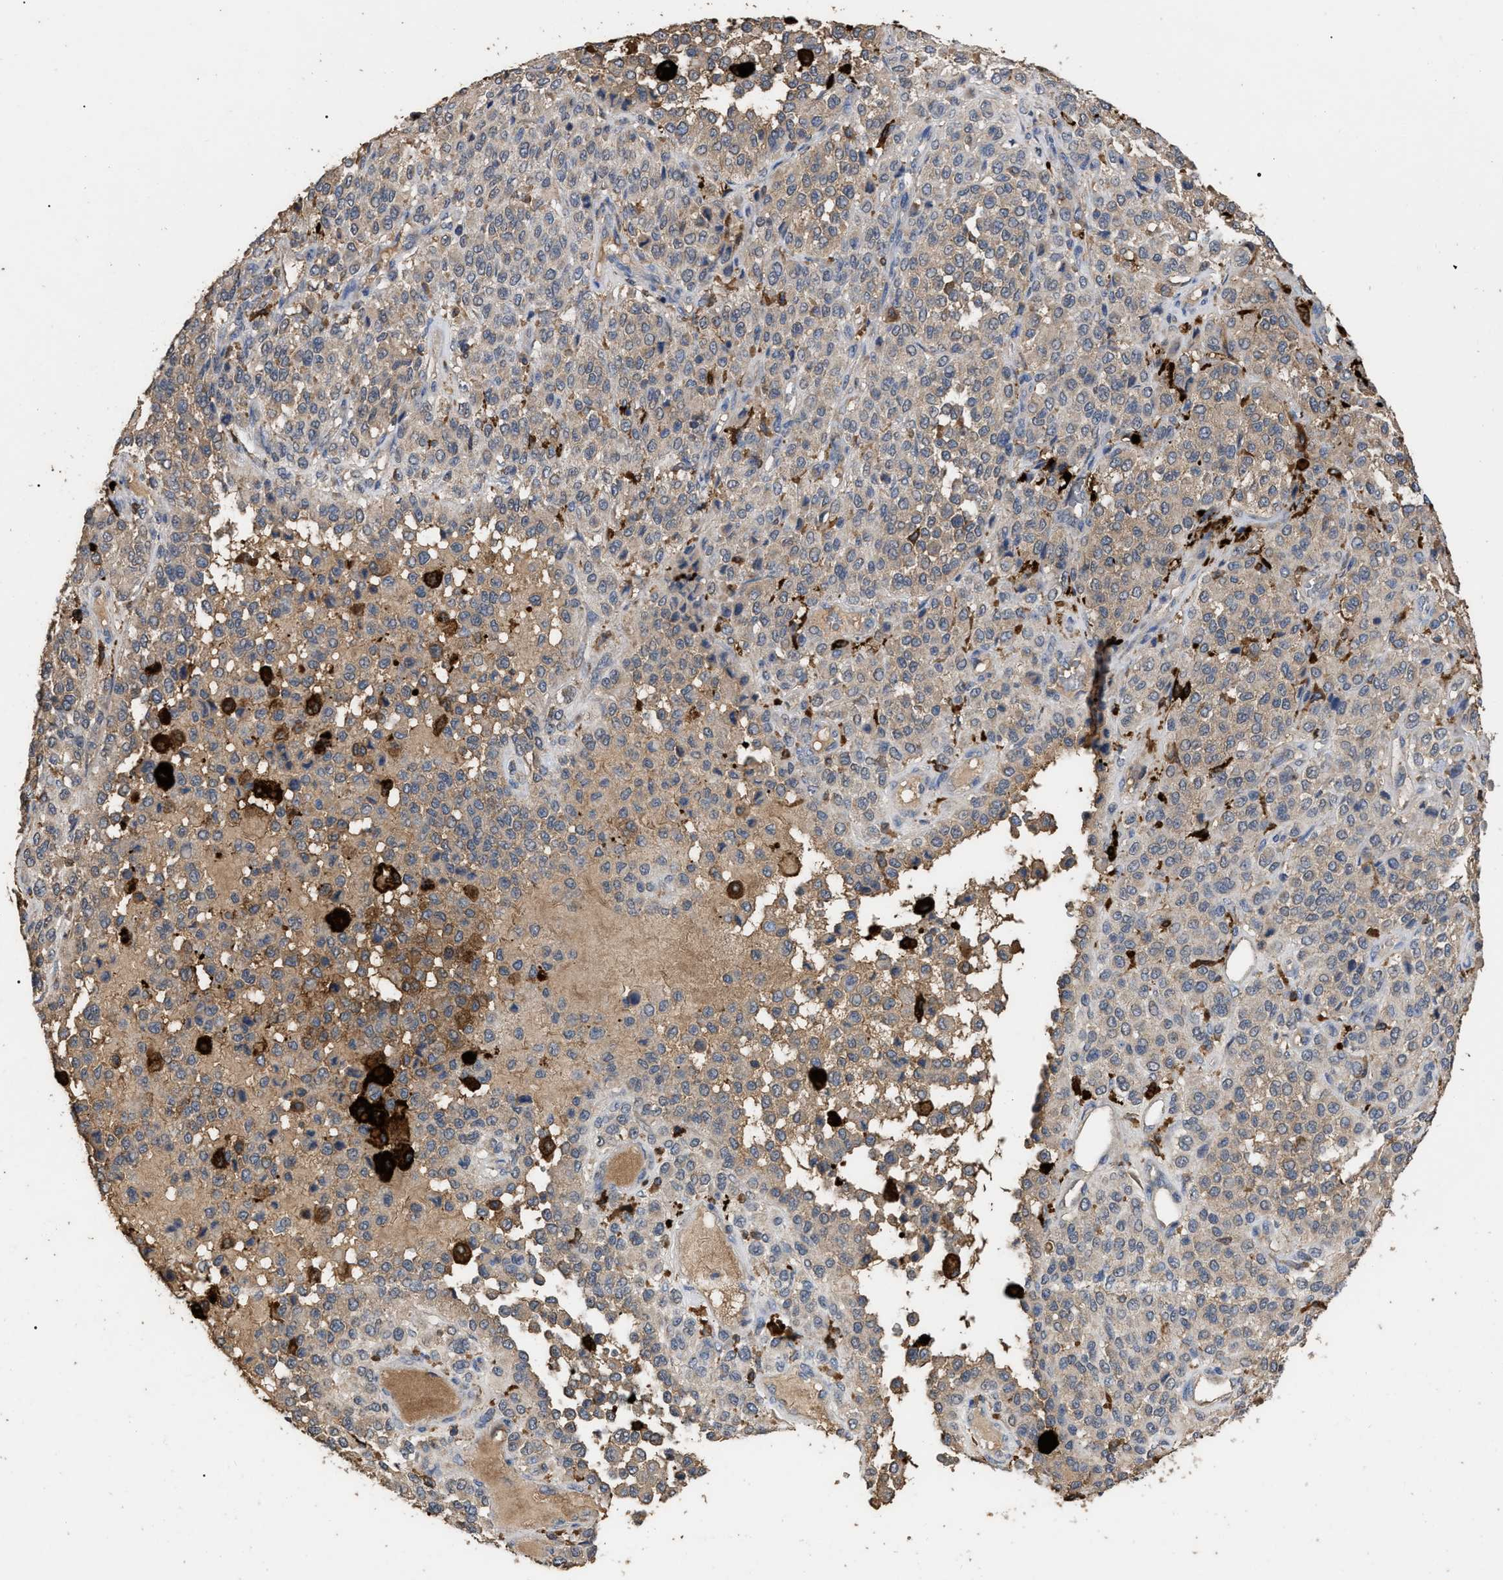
{"staining": {"intensity": "weak", "quantity": "25%-75%", "location": "cytoplasmic/membranous"}, "tissue": "melanoma", "cell_type": "Tumor cells", "image_type": "cancer", "snomed": [{"axis": "morphology", "description": "Malignant melanoma, Metastatic site"}, {"axis": "topography", "description": "Pancreas"}], "caption": "Tumor cells reveal low levels of weak cytoplasmic/membranous staining in about 25%-75% of cells in melanoma.", "gene": "GPR179", "patient": {"sex": "female", "age": 30}}